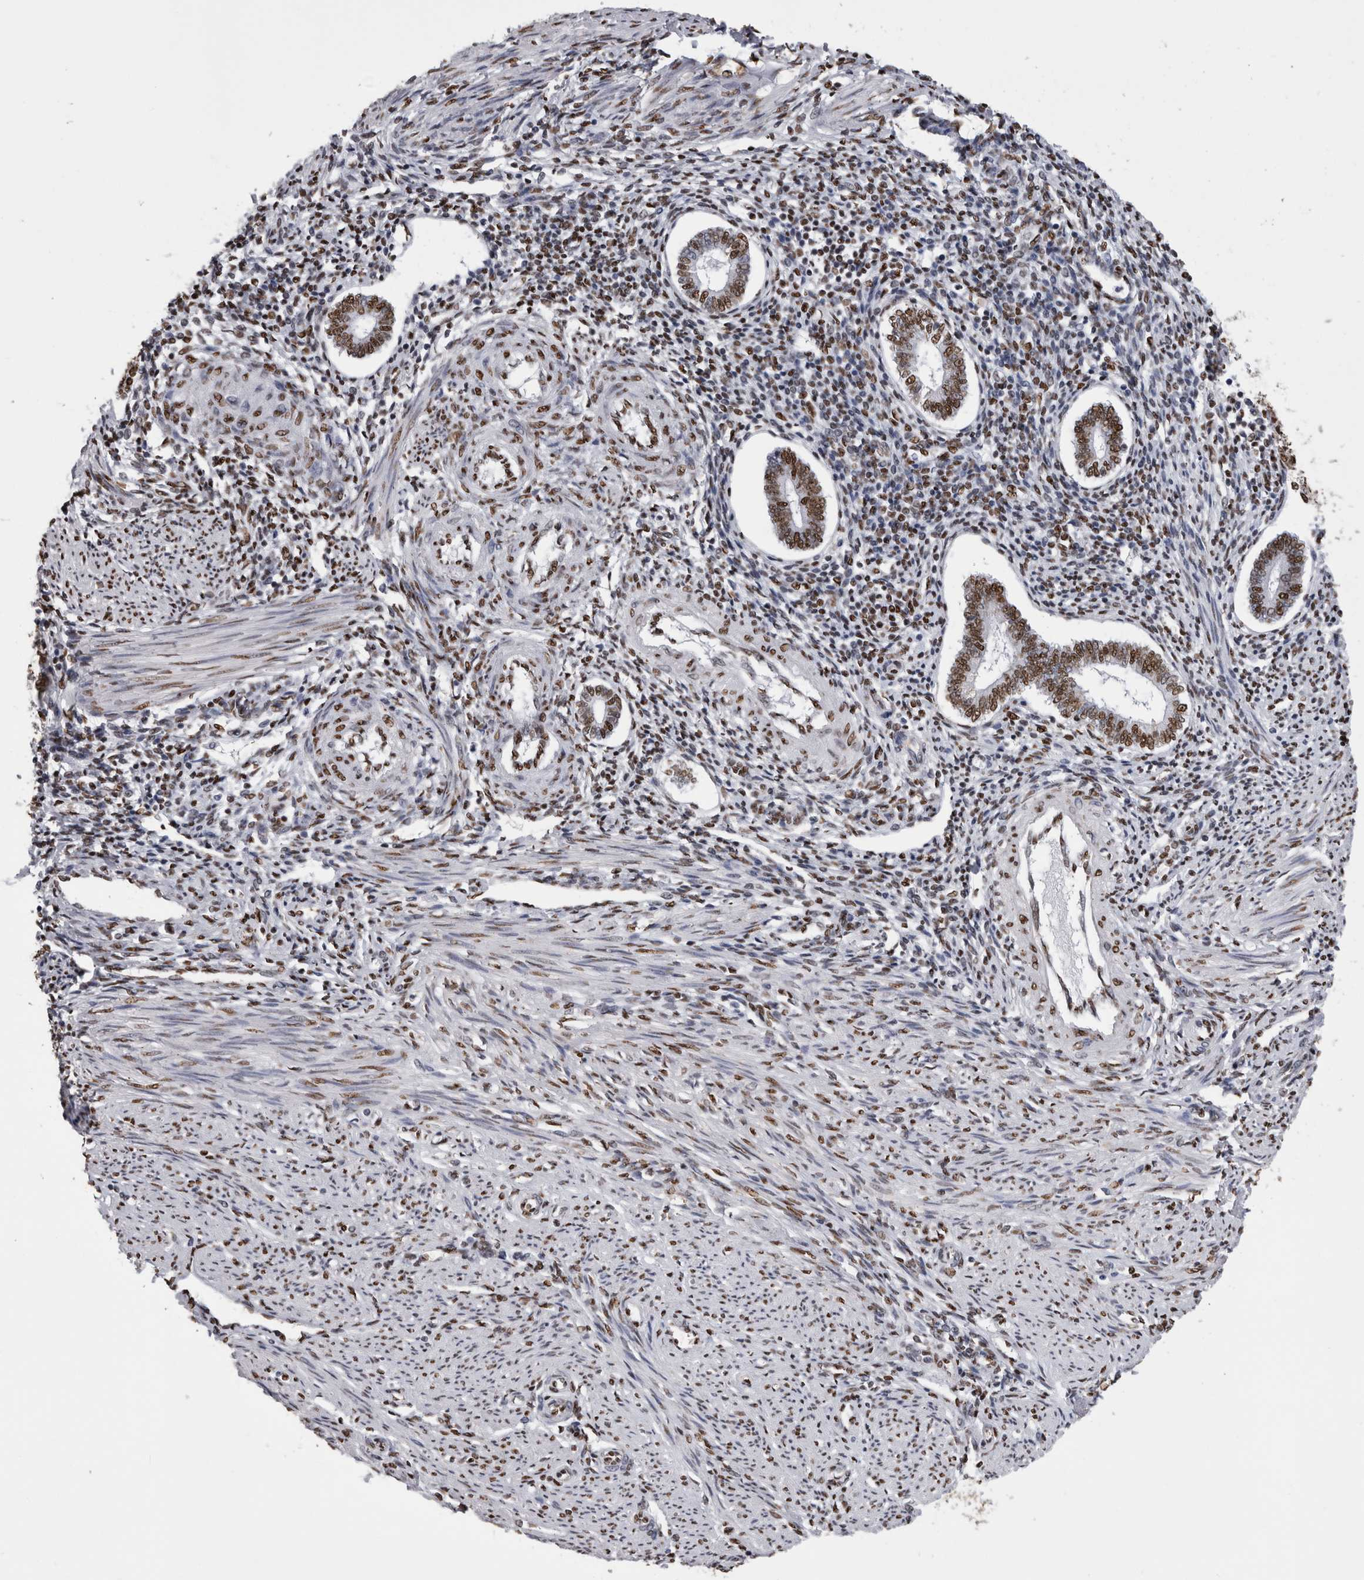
{"staining": {"intensity": "strong", "quantity": "25%-75%", "location": "nuclear"}, "tissue": "endometrium", "cell_type": "Cells in endometrial stroma", "image_type": "normal", "snomed": [{"axis": "morphology", "description": "Normal tissue, NOS"}, {"axis": "topography", "description": "Endometrium"}], "caption": "DAB immunohistochemical staining of benign human endometrium reveals strong nuclear protein expression in approximately 25%-75% of cells in endometrial stroma.", "gene": "ALPK3", "patient": {"sex": "female", "age": 42}}